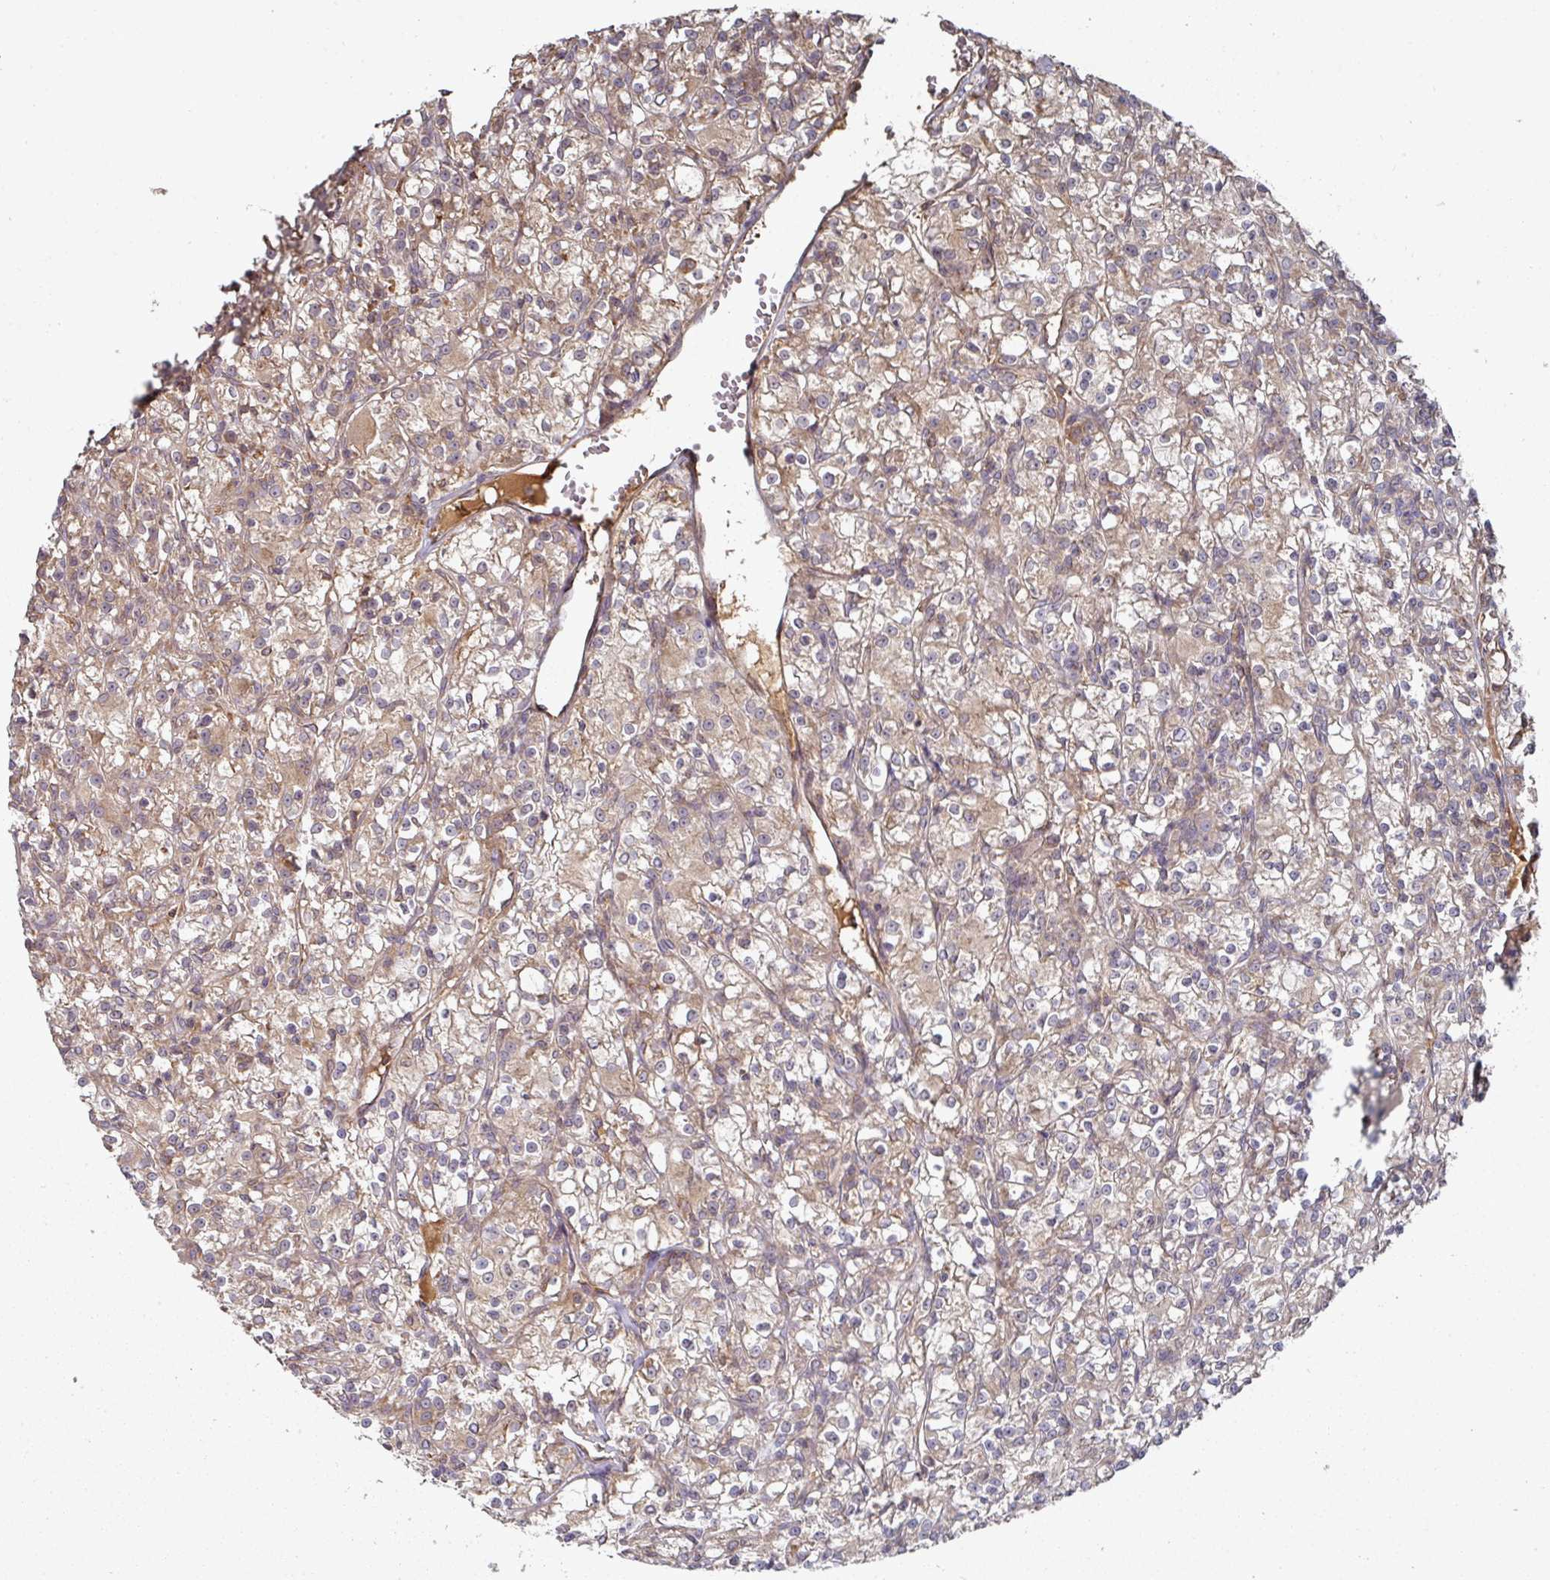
{"staining": {"intensity": "weak", "quantity": "25%-75%", "location": "cytoplasmic/membranous"}, "tissue": "renal cancer", "cell_type": "Tumor cells", "image_type": "cancer", "snomed": [{"axis": "morphology", "description": "Adenocarcinoma, NOS"}, {"axis": "topography", "description": "Kidney"}], "caption": "Adenocarcinoma (renal) stained with DAB IHC exhibits low levels of weak cytoplasmic/membranous expression in approximately 25%-75% of tumor cells. (DAB (3,3'-diaminobenzidine) IHC, brown staining for protein, blue staining for nuclei).", "gene": "CEP95", "patient": {"sex": "female", "age": 59}}